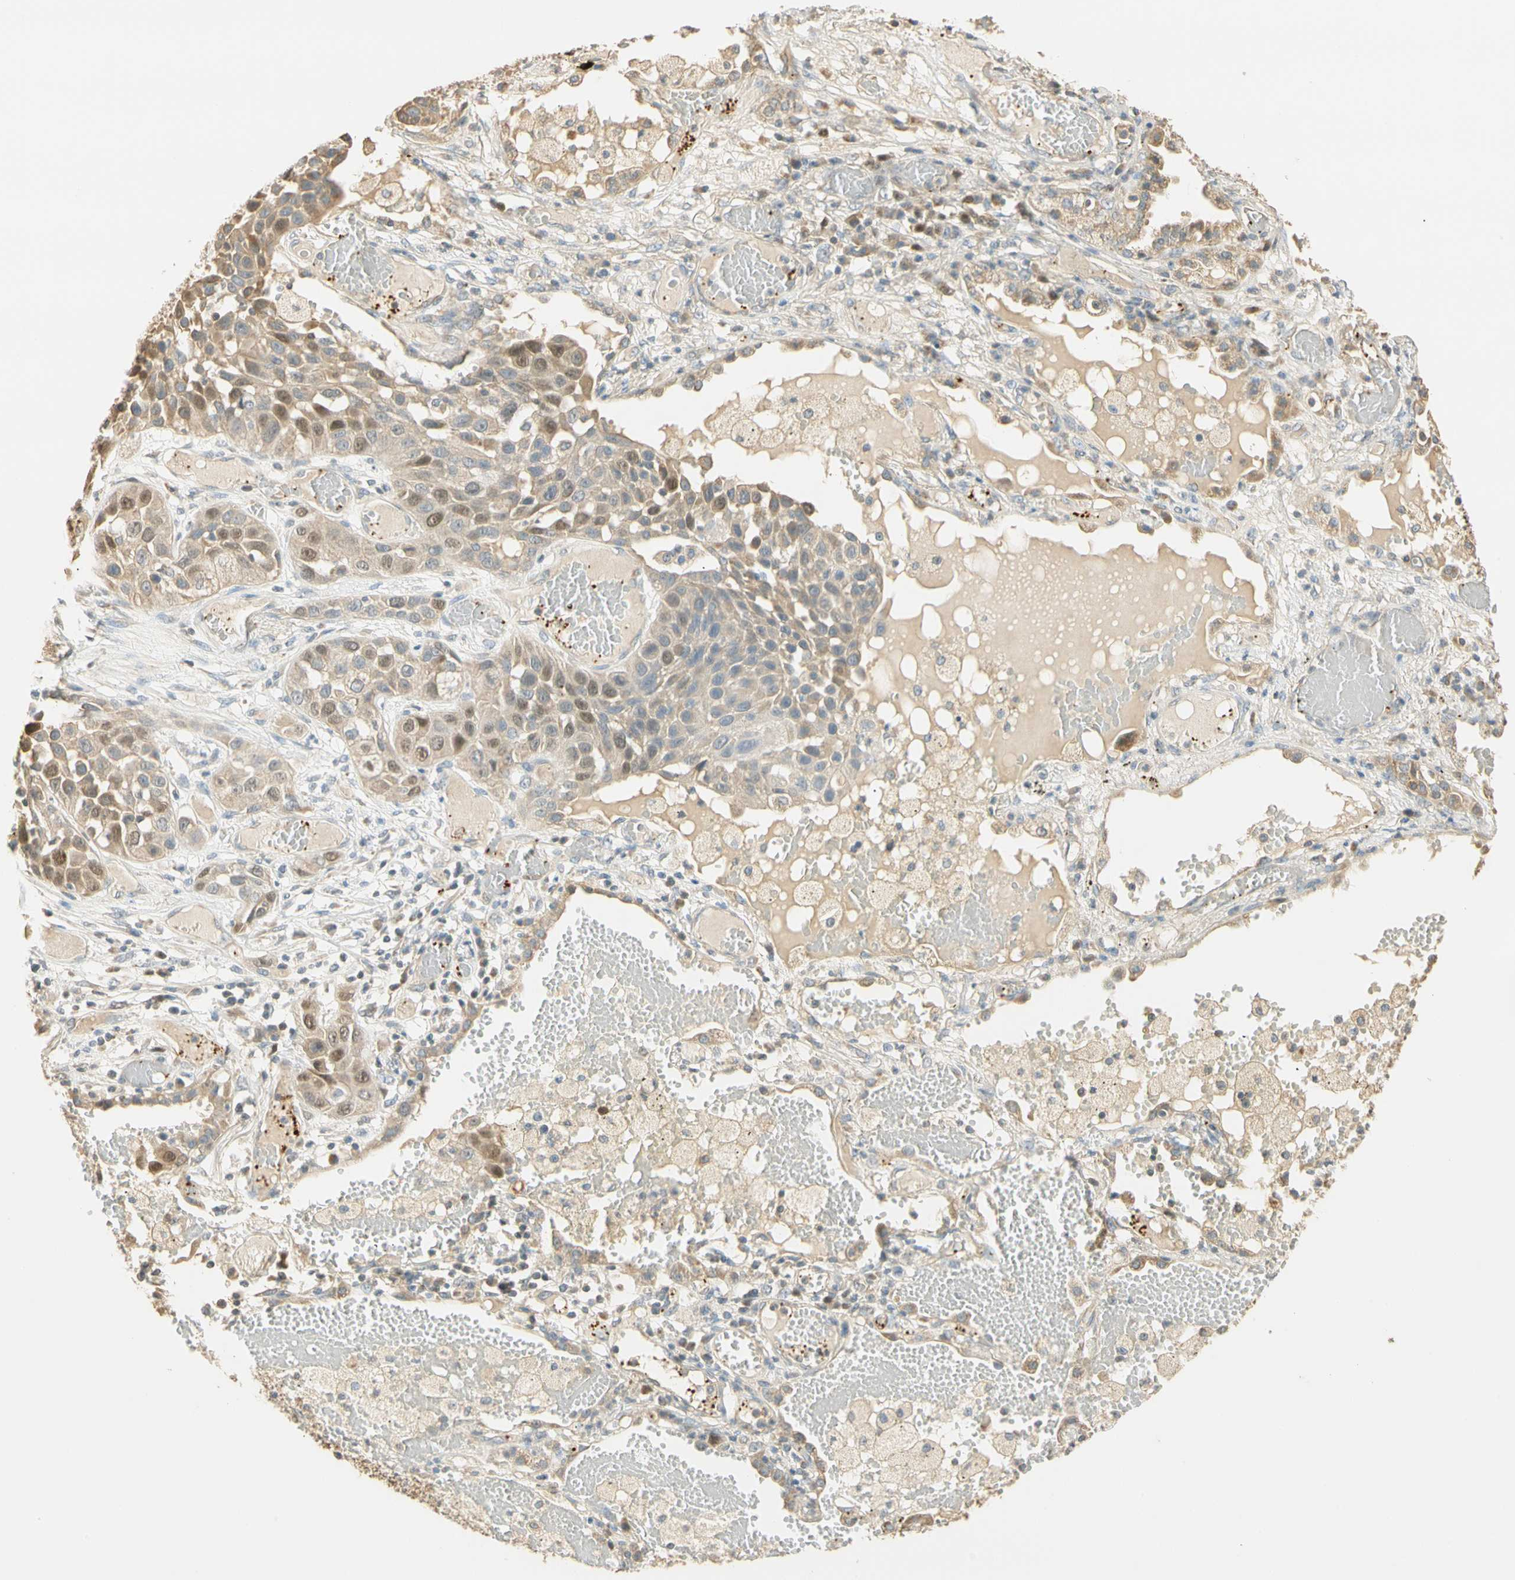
{"staining": {"intensity": "moderate", "quantity": "25%-75%", "location": "cytoplasmic/membranous,nuclear"}, "tissue": "lung cancer", "cell_type": "Tumor cells", "image_type": "cancer", "snomed": [{"axis": "morphology", "description": "Squamous cell carcinoma, NOS"}, {"axis": "topography", "description": "Lung"}], "caption": "Protein expression analysis of human lung cancer reveals moderate cytoplasmic/membranous and nuclear staining in about 25%-75% of tumor cells.", "gene": "RAD18", "patient": {"sex": "male", "age": 71}}